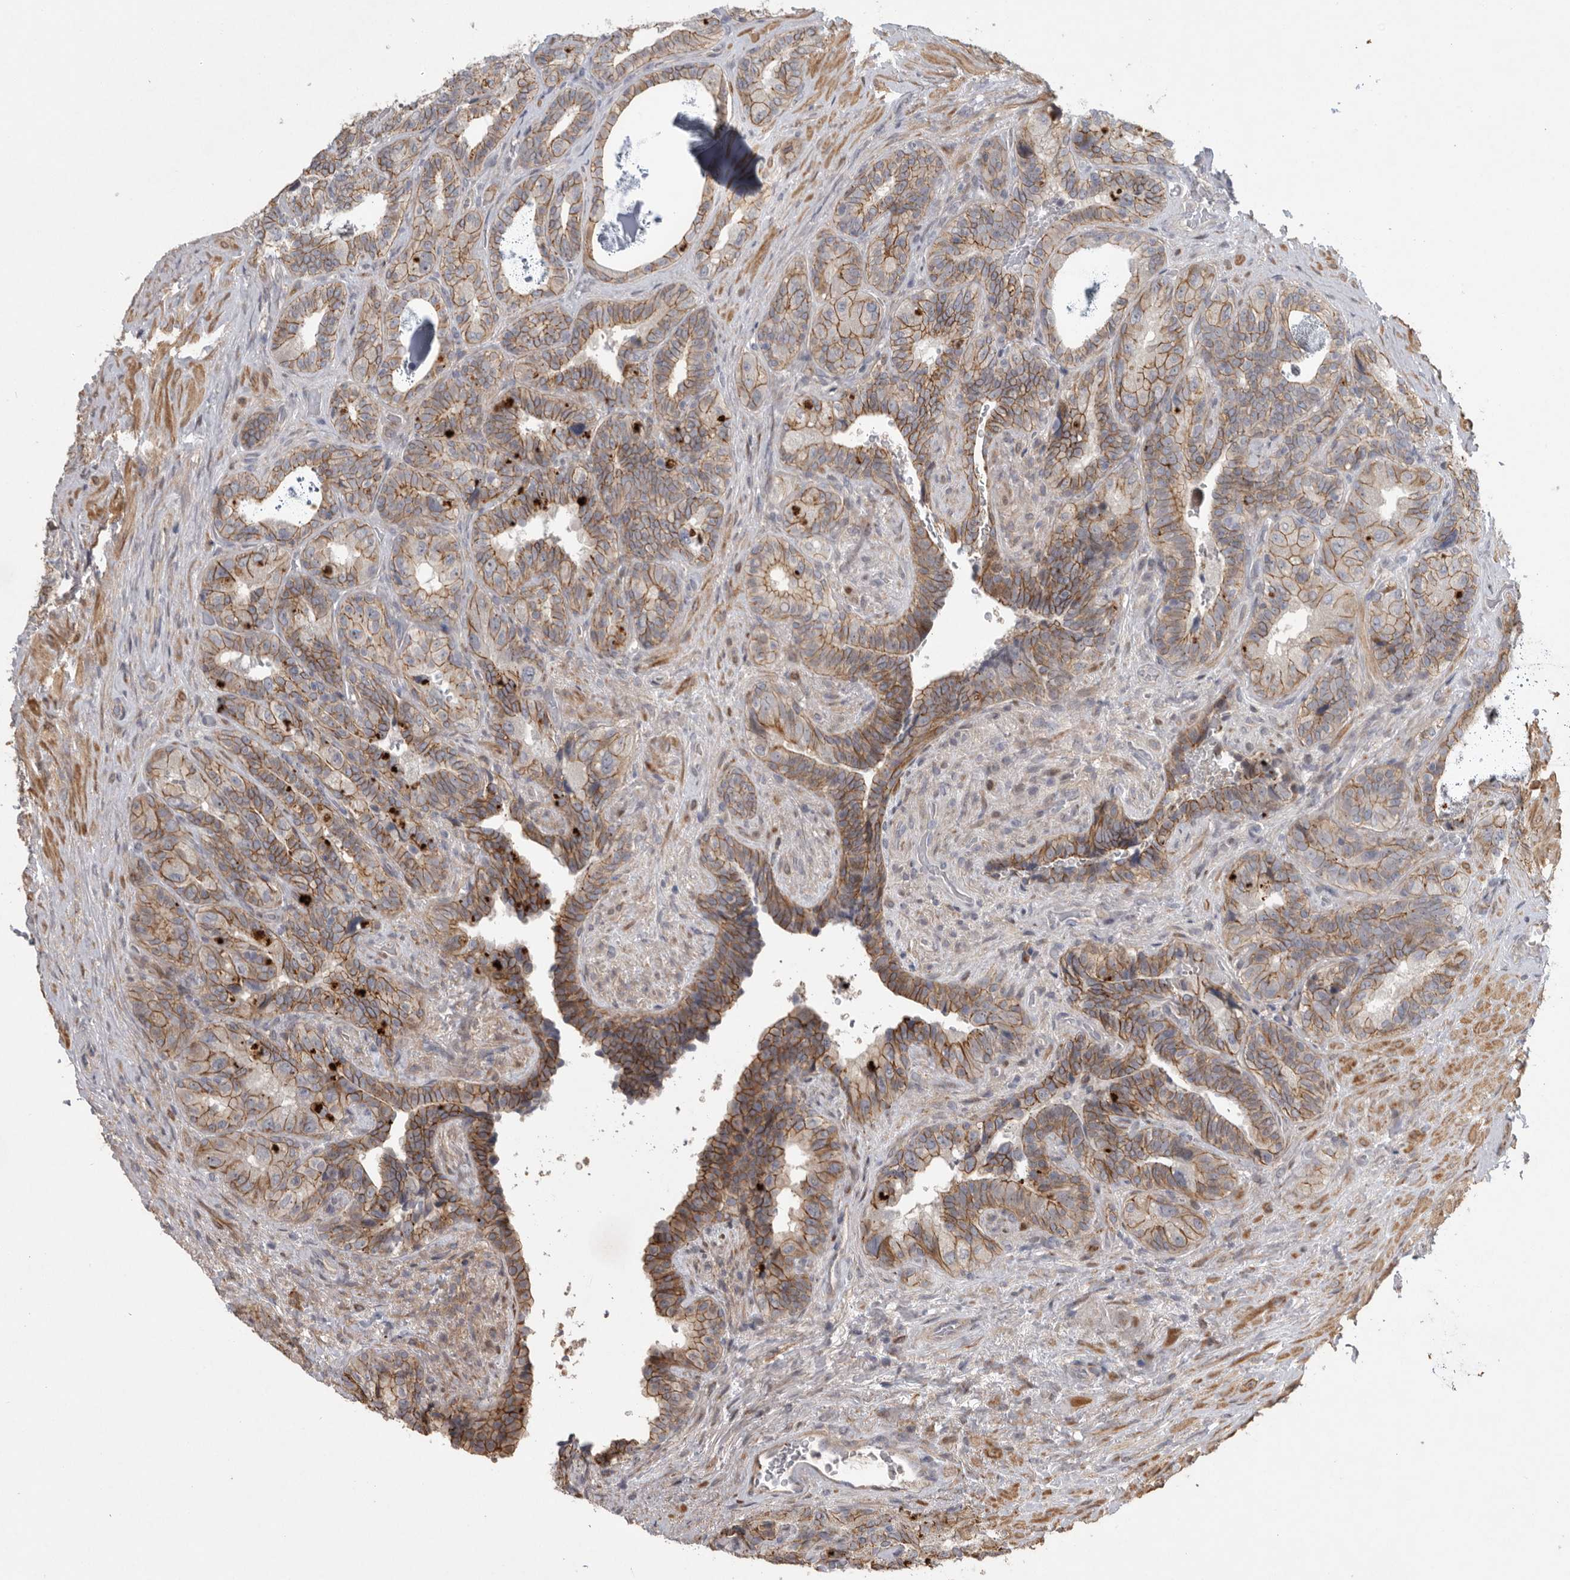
{"staining": {"intensity": "moderate", "quantity": ">75%", "location": "cytoplasmic/membranous"}, "tissue": "seminal vesicle", "cell_type": "Glandular cells", "image_type": "normal", "snomed": [{"axis": "morphology", "description": "Normal tissue, NOS"}, {"axis": "topography", "description": "Prostate"}, {"axis": "topography", "description": "Seminal veicle"}], "caption": "Immunohistochemistry (IHC) micrograph of unremarkable seminal vesicle: seminal vesicle stained using IHC shows medium levels of moderate protein expression localized specifically in the cytoplasmic/membranous of glandular cells, appearing as a cytoplasmic/membranous brown color.", "gene": "MPDZ", "patient": {"sex": "male", "age": 67}}